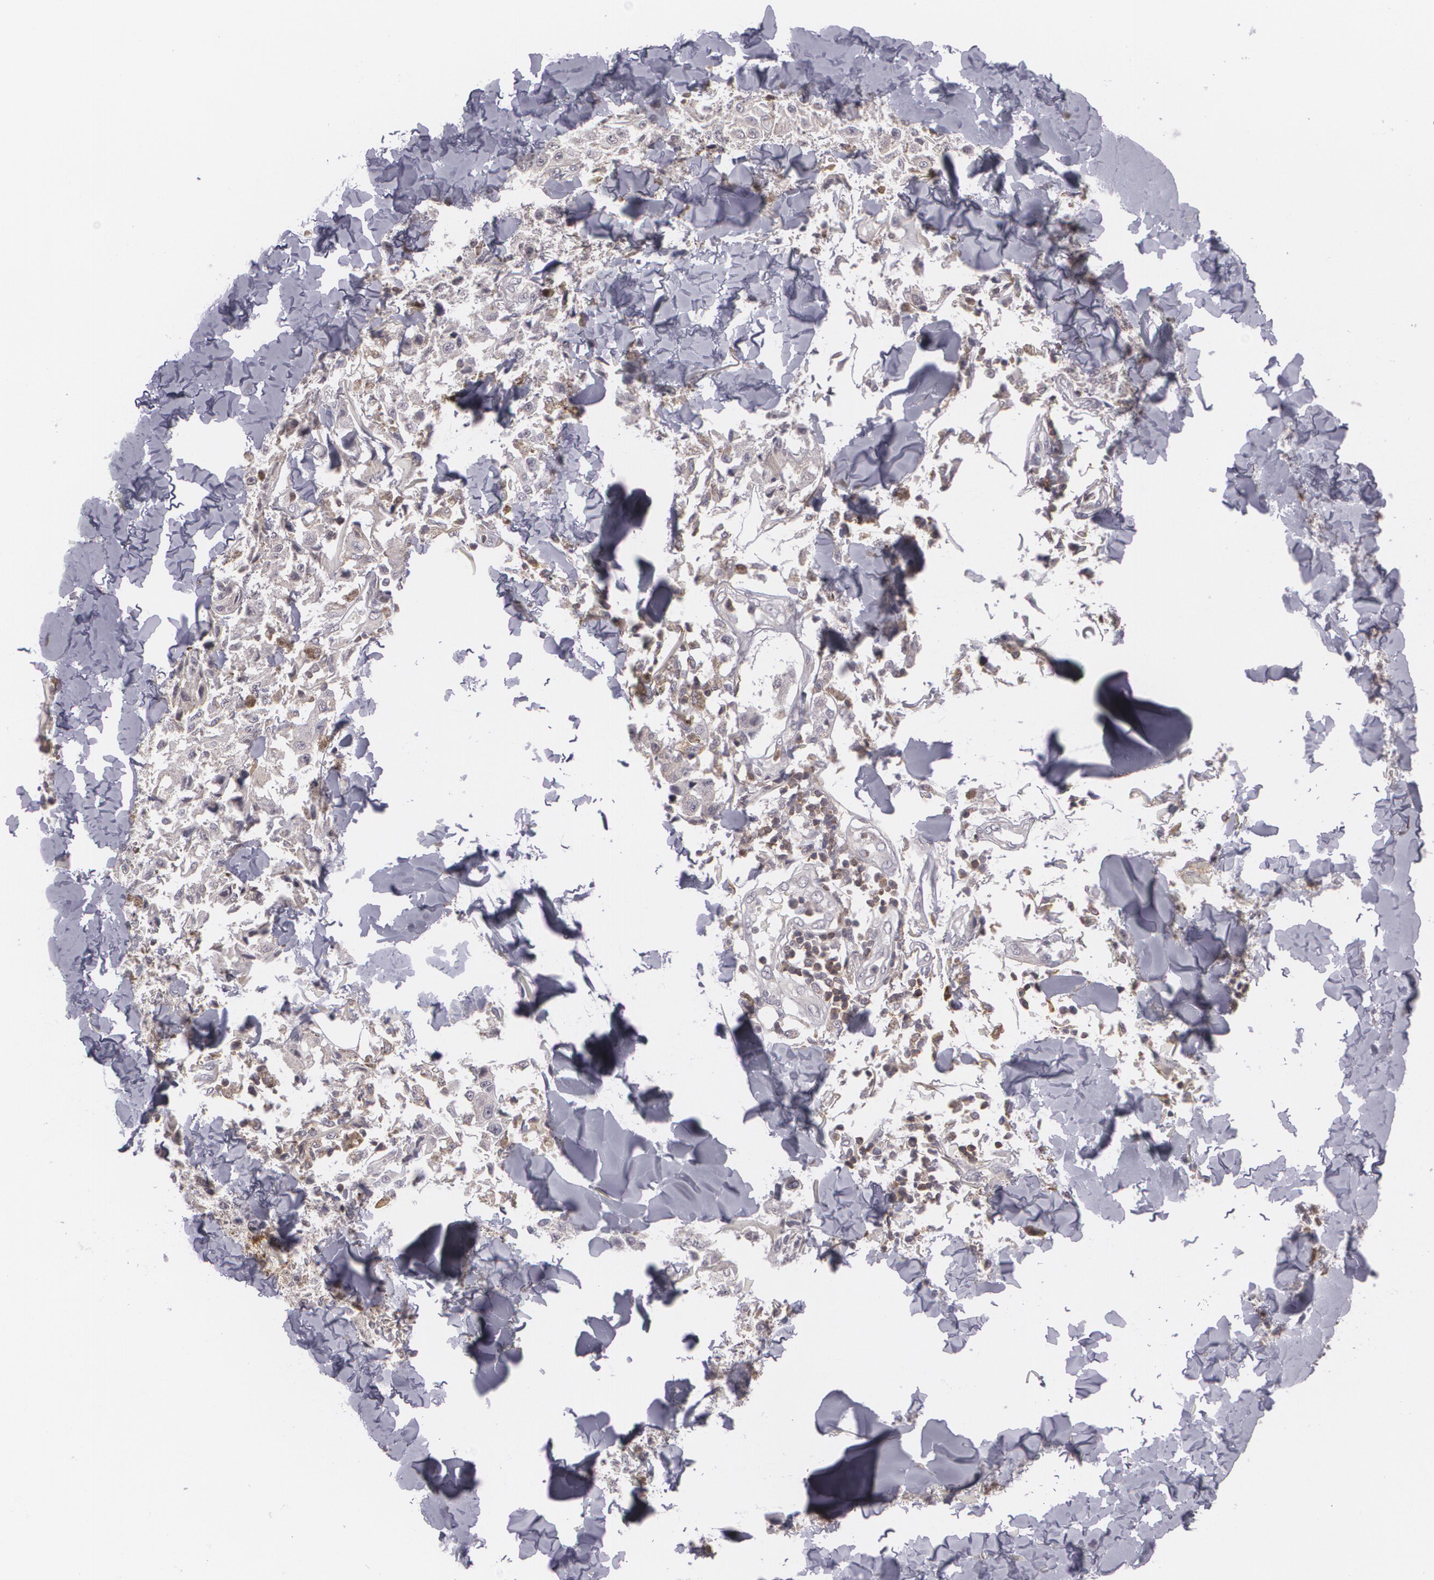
{"staining": {"intensity": "weak", "quantity": "25%-75%", "location": "cytoplasmic/membranous"}, "tissue": "melanoma", "cell_type": "Tumor cells", "image_type": "cancer", "snomed": [{"axis": "morphology", "description": "Malignant melanoma, NOS"}, {"axis": "topography", "description": "Skin"}], "caption": "Immunohistochemistry (IHC) image of neoplastic tissue: human malignant melanoma stained using immunohistochemistry displays low levels of weak protein expression localized specifically in the cytoplasmic/membranous of tumor cells, appearing as a cytoplasmic/membranous brown color.", "gene": "BIN1", "patient": {"sex": "female", "age": 64}}